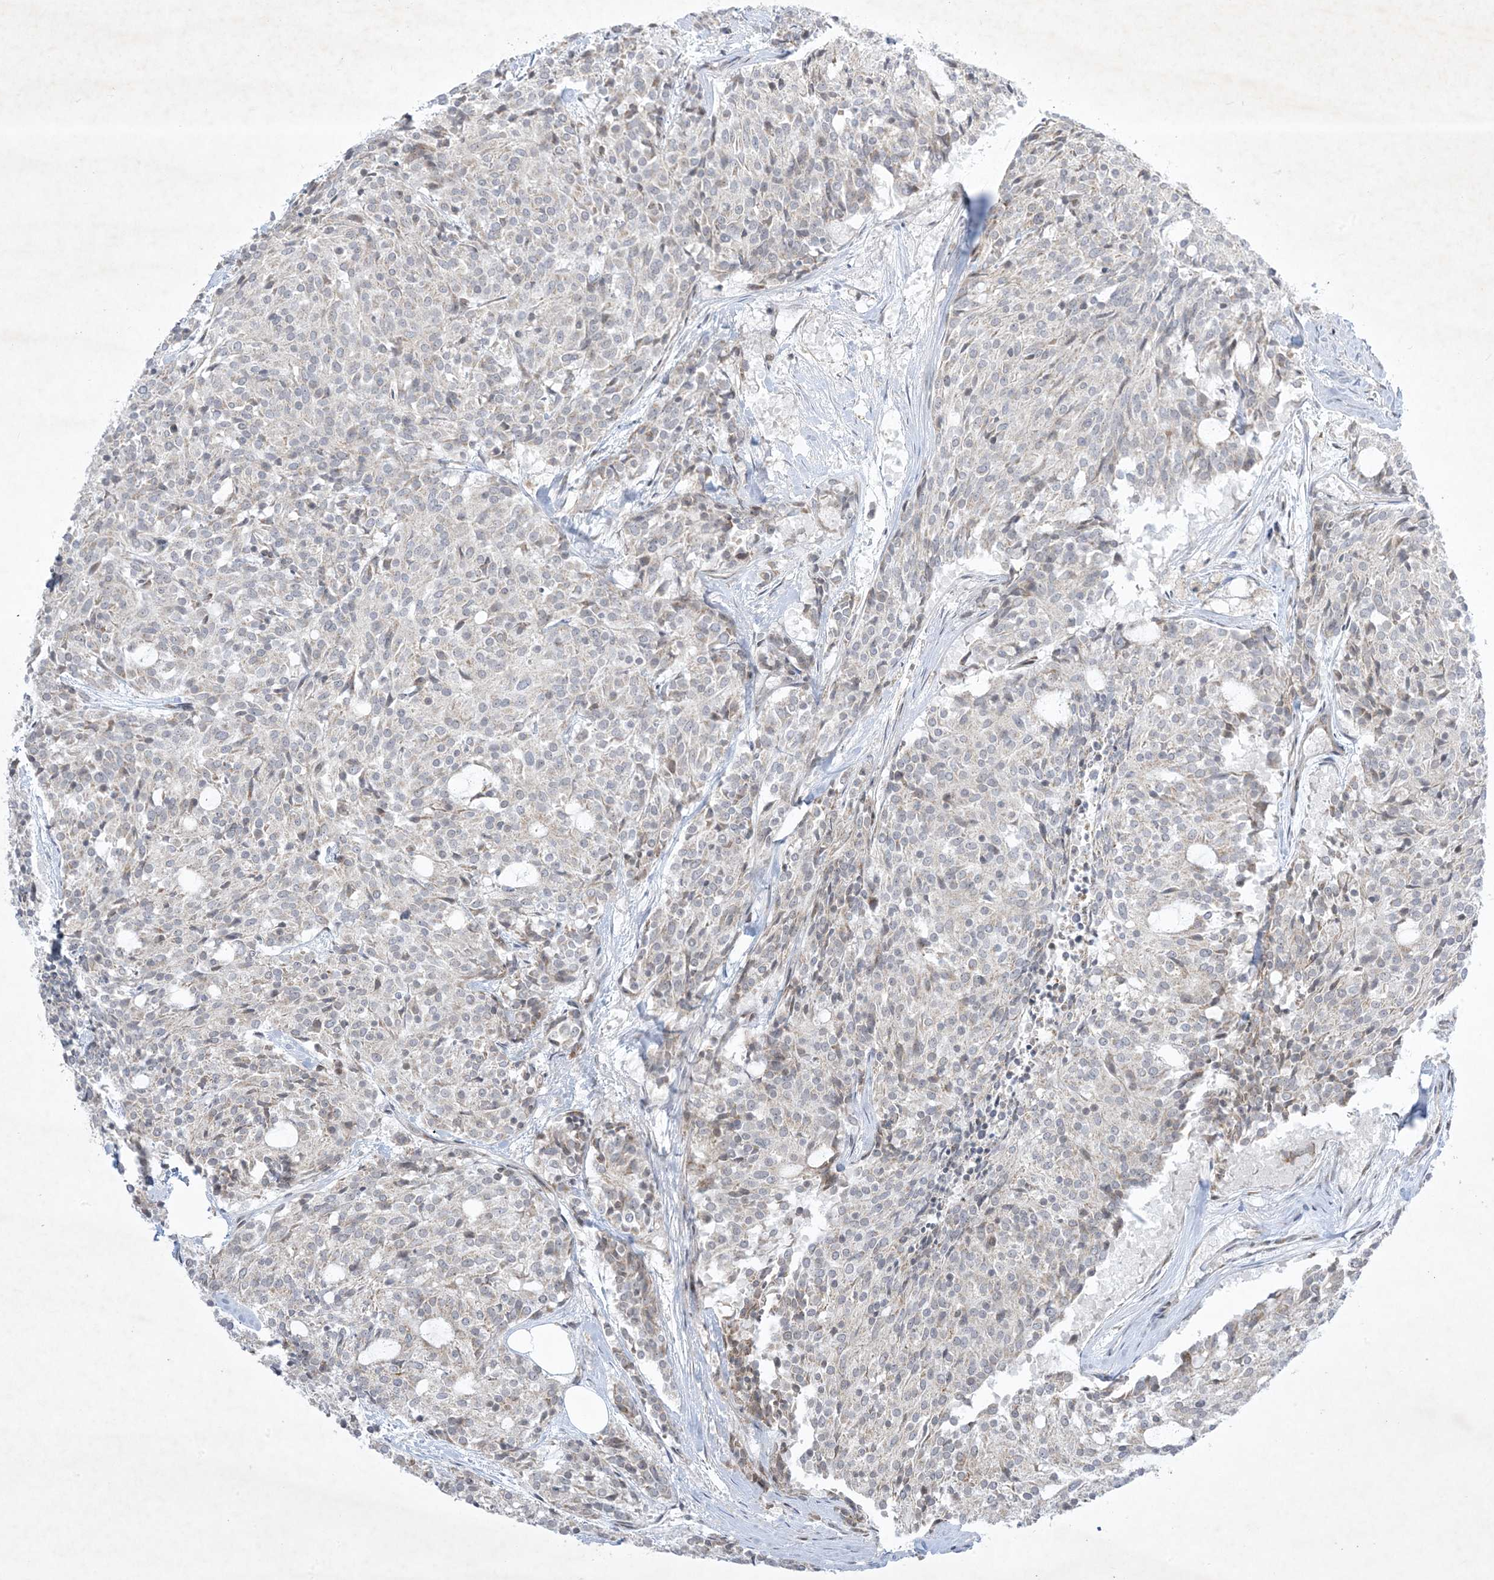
{"staining": {"intensity": "negative", "quantity": "none", "location": "none"}, "tissue": "carcinoid", "cell_type": "Tumor cells", "image_type": "cancer", "snomed": [{"axis": "morphology", "description": "Carcinoid, malignant, NOS"}, {"axis": "topography", "description": "Pancreas"}], "caption": "Immunohistochemistry histopathology image of human carcinoid stained for a protein (brown), which displays no staining in tumor cells.", "gene": "SOGA3", "patient": {"sex": "female", "age": 54}}